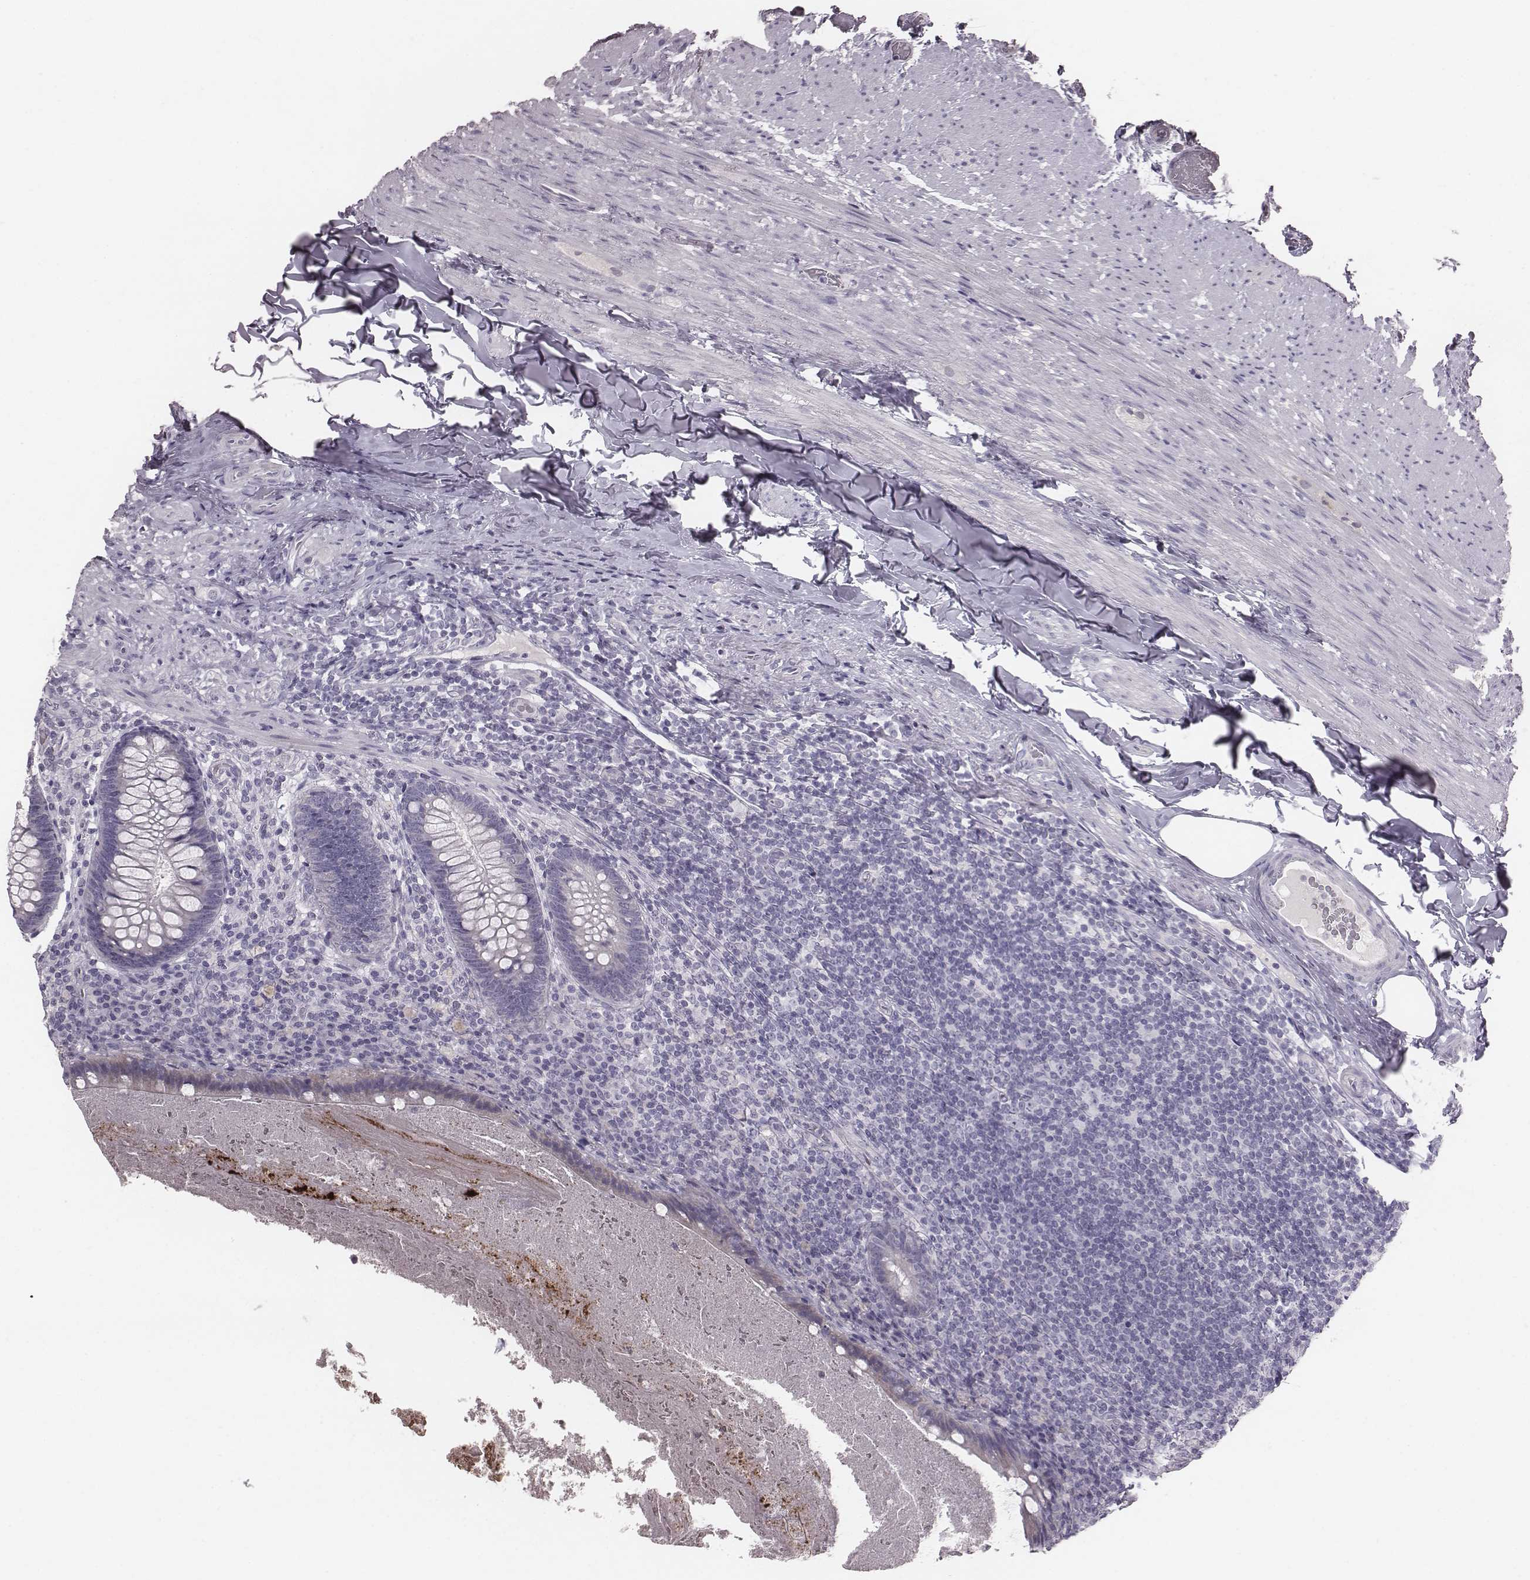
{"staining": {"intensity": "negative", "quantity": "none", "location": "none"}, "tissue": "appendix", "cell_type": "Glandular cells", "image_type": "normal", "snomed": [{"axis": "morphology", "description": "Normal tissue, NOS"}, {"axis": "topography", "description": "Appendix"}], "caption": "This is an immunohistochemistry photomicrograph of normal appendix. There is no staining in glandular cells.", "gene": "ENSG00000284762", "patient": {"sex": "male", "age": 47}}